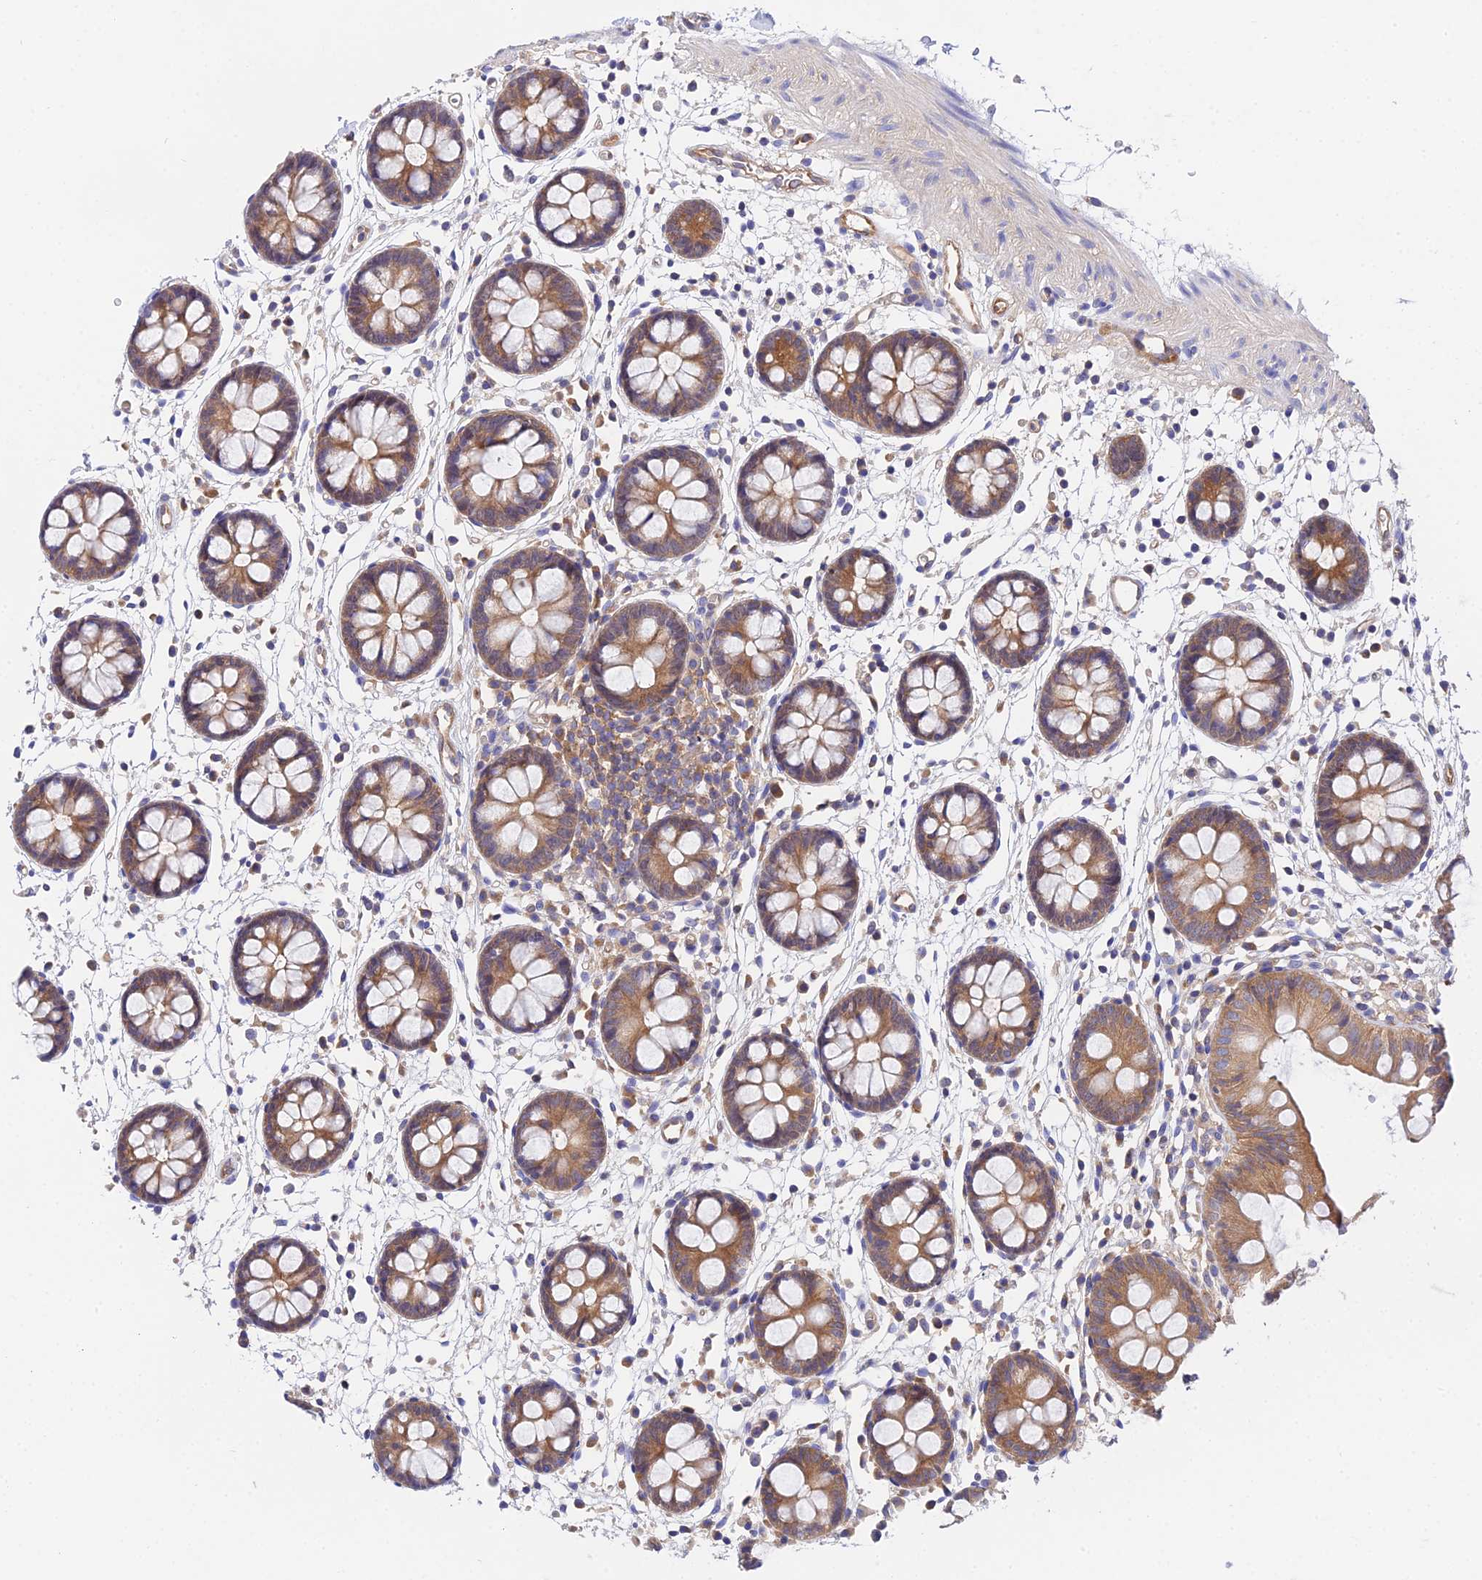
{"staining": {"intensity": "moderate", "quantity": ">75%", "location": "cytoplasmic/membranous"}, "tissue": "colon", "cell_type": "Endothelial cells", "image_type": "normal", "snomed": [{"axis": "morphology", "description": "Normal tissue, NOS"}, {"axis": "topography", "description": "Colon"}], "caption": "High-magnification brightfield microscopy of benign colon stained with DAB (3,3'-diaminobenzidine) (brown) and counterstained with hematoxylin (blue). endothelial cells exhibit moderate cytoplasmic/membranous expression is identified in approximately>75% of cells. (DAB (3,3'-diaminobenzidine) IHC, brown staining for protein, blue staining for nuclei).", "gene": "PPP2R2A", "patient": {"sex": "male", "age": 56}}